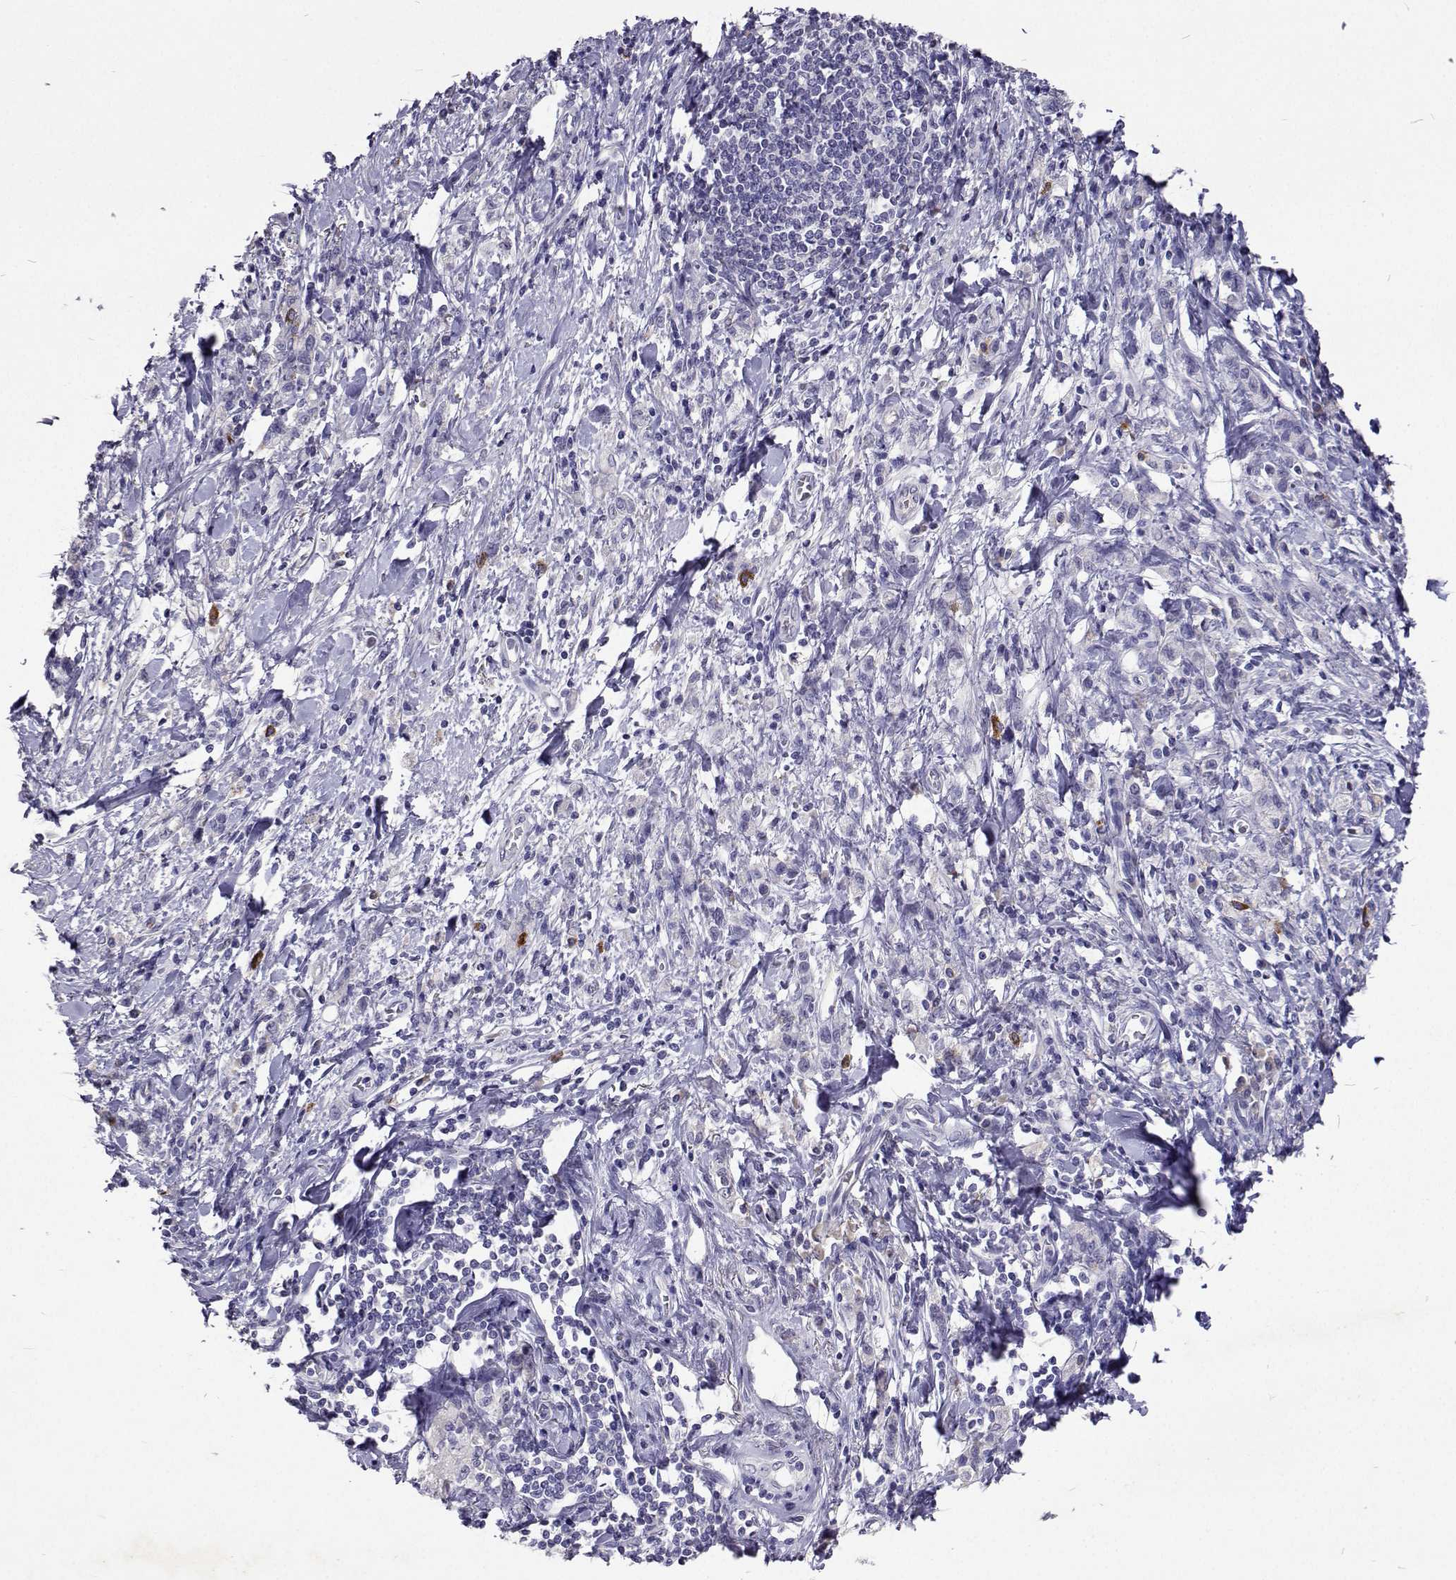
{"staining": {"intensity": "negative", "quantity": "none", "location": "none"}, "tissue": "stomach cancer", "cell_type": "Tumor cells", "image_type": "cancer", "snomed": [{"axis": "morphology", "description": "Adenocarcinoma, NOS"}, {"axis": "topography", "description": "Stomach"}], "caption": "There is no significant staining in tumor cells of stomach cancer (adenocarcinoma).", "gene": "CFAP44", "patient": {"sex": "male", "age": 77}}